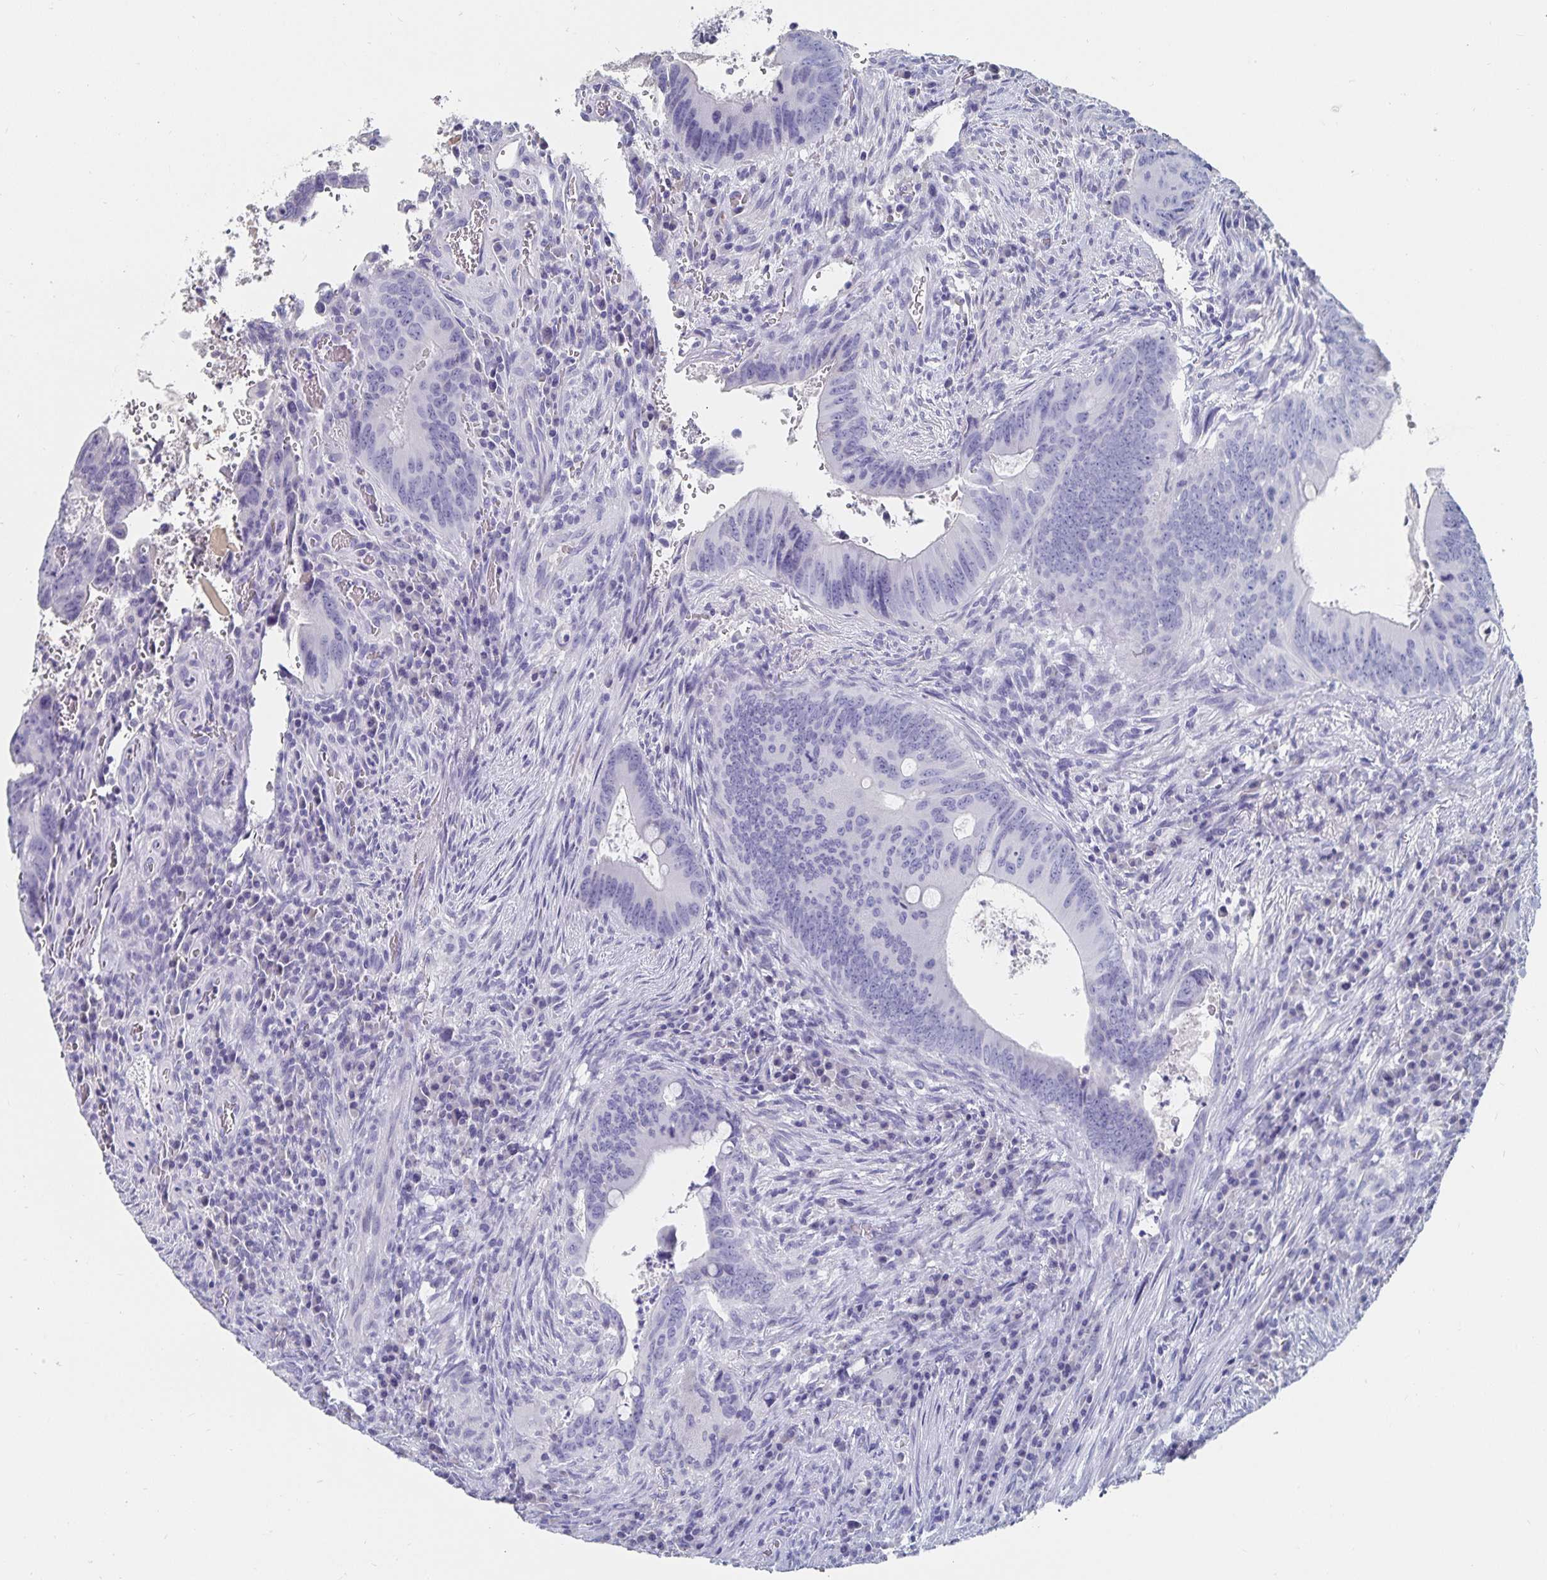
{"staining": {"intensity": "negative", "quantity": "none", "location": "none"}, "tissue": "colorectal cancer", "cell_type": "Tumor cells", "image_type": "cancer", "snomed": [{"axis": "morphology", "description": "Adenocarcinoma, NOS"}, {"axis": "topography", "description": "Colon"}], "caption": "Histopathology image shows no significant protein staining in tumor cells of colorectal cancer (adenocarcinoma). (Brightfield microscopy of DAB (3,3'-diaminobenzidine) immunohistochemistry at high magnification).", "gene": "CFAP69", "patient": {"sex": "female", "age": 74}}